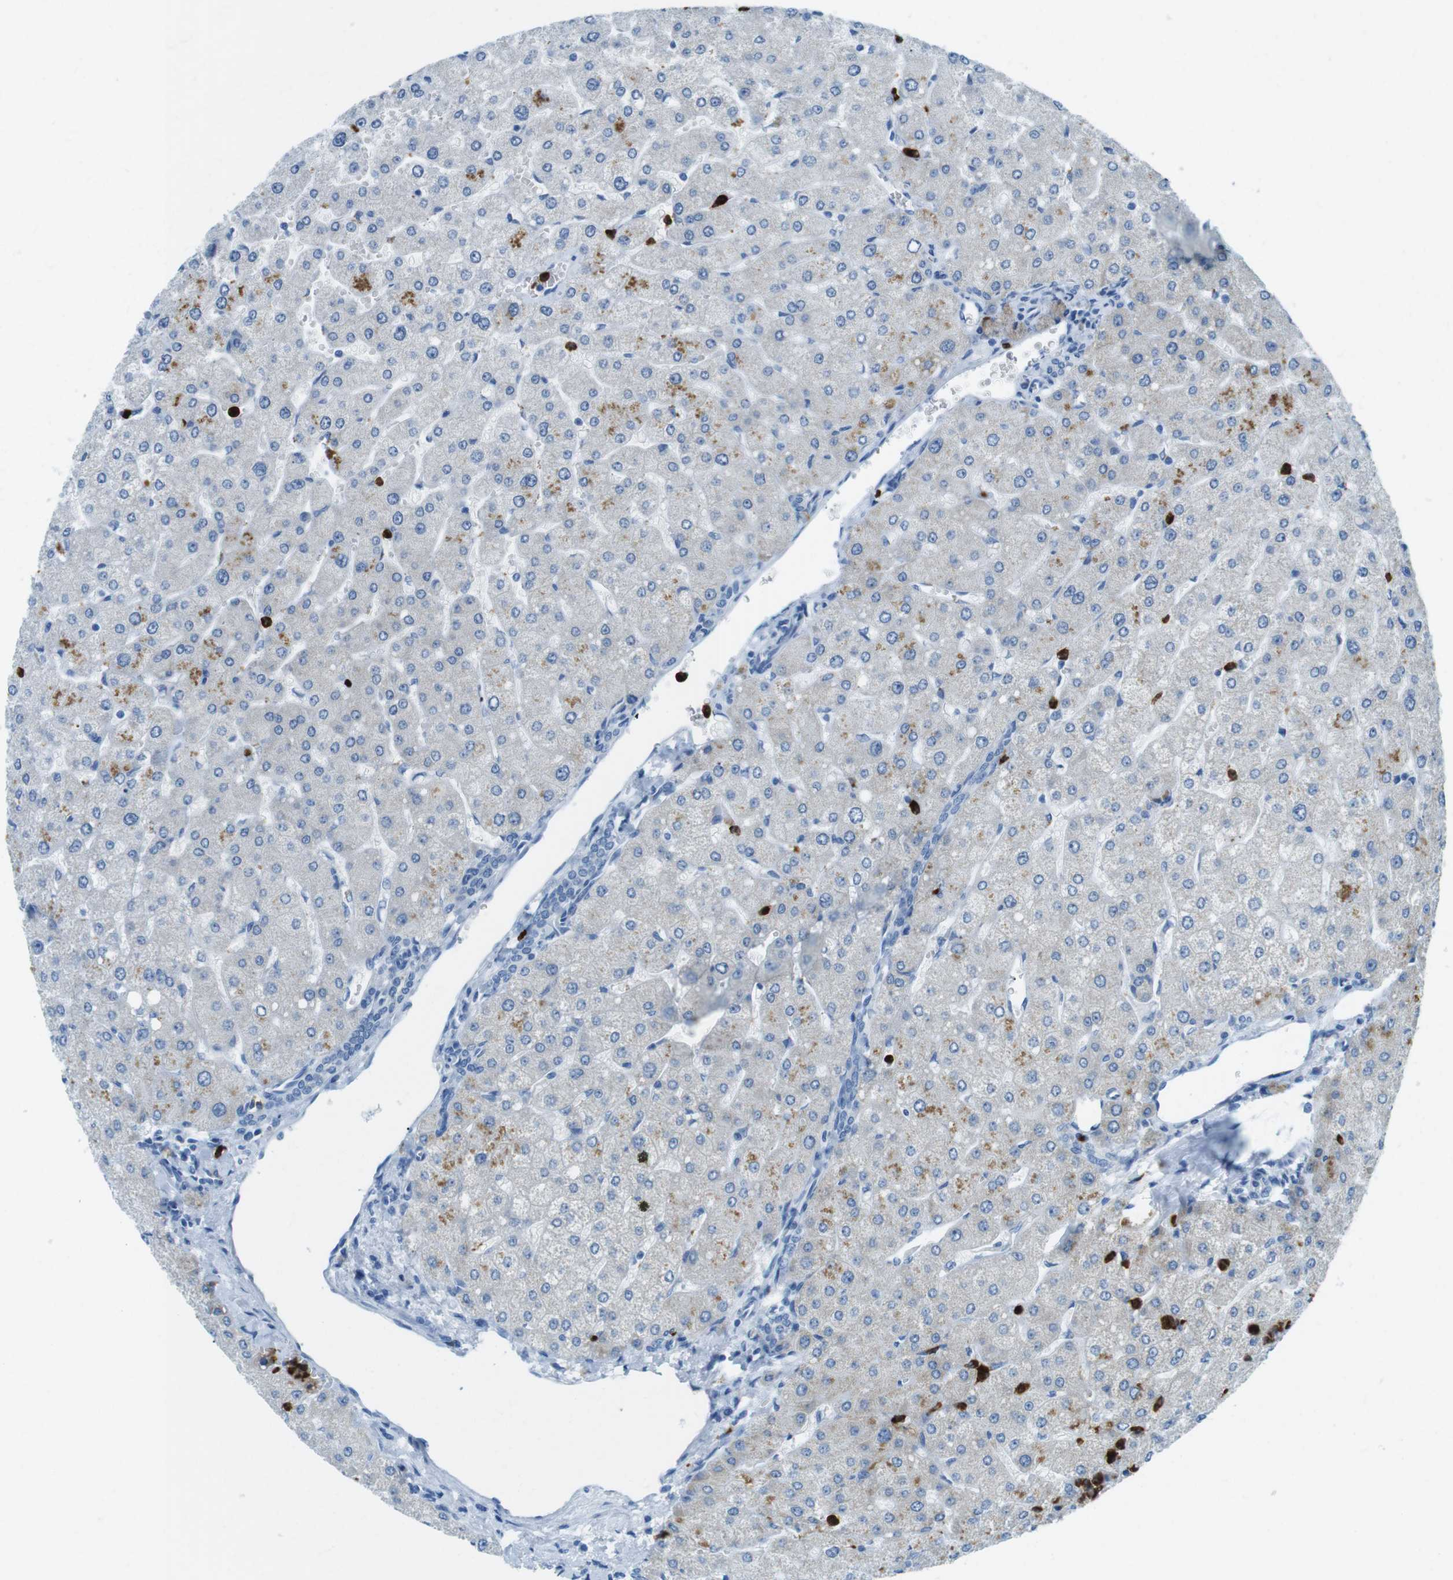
{"staining": {"intensity": "negative", "quantity": "none", "location": "none"}, "tissue": "liver", "cell_type": "Cholangiocytes", "image_type": "normal", "snomed": [{"axis": "morphology", "description": "Normal tissue, NOS"}, {"axis": "topography", "description": "Liver"}], "caption": "The immunohistochemistry histopathology image has no significant staining in cholangiocytes of liver. The staining was performed using DAB to visualize the protein expression in brown, while the nuclei were stained in blue with hematoxylin (Magnification: 20x).", "gene": "MCEMP1", "patient": {"sex": "male", "age": 55}}